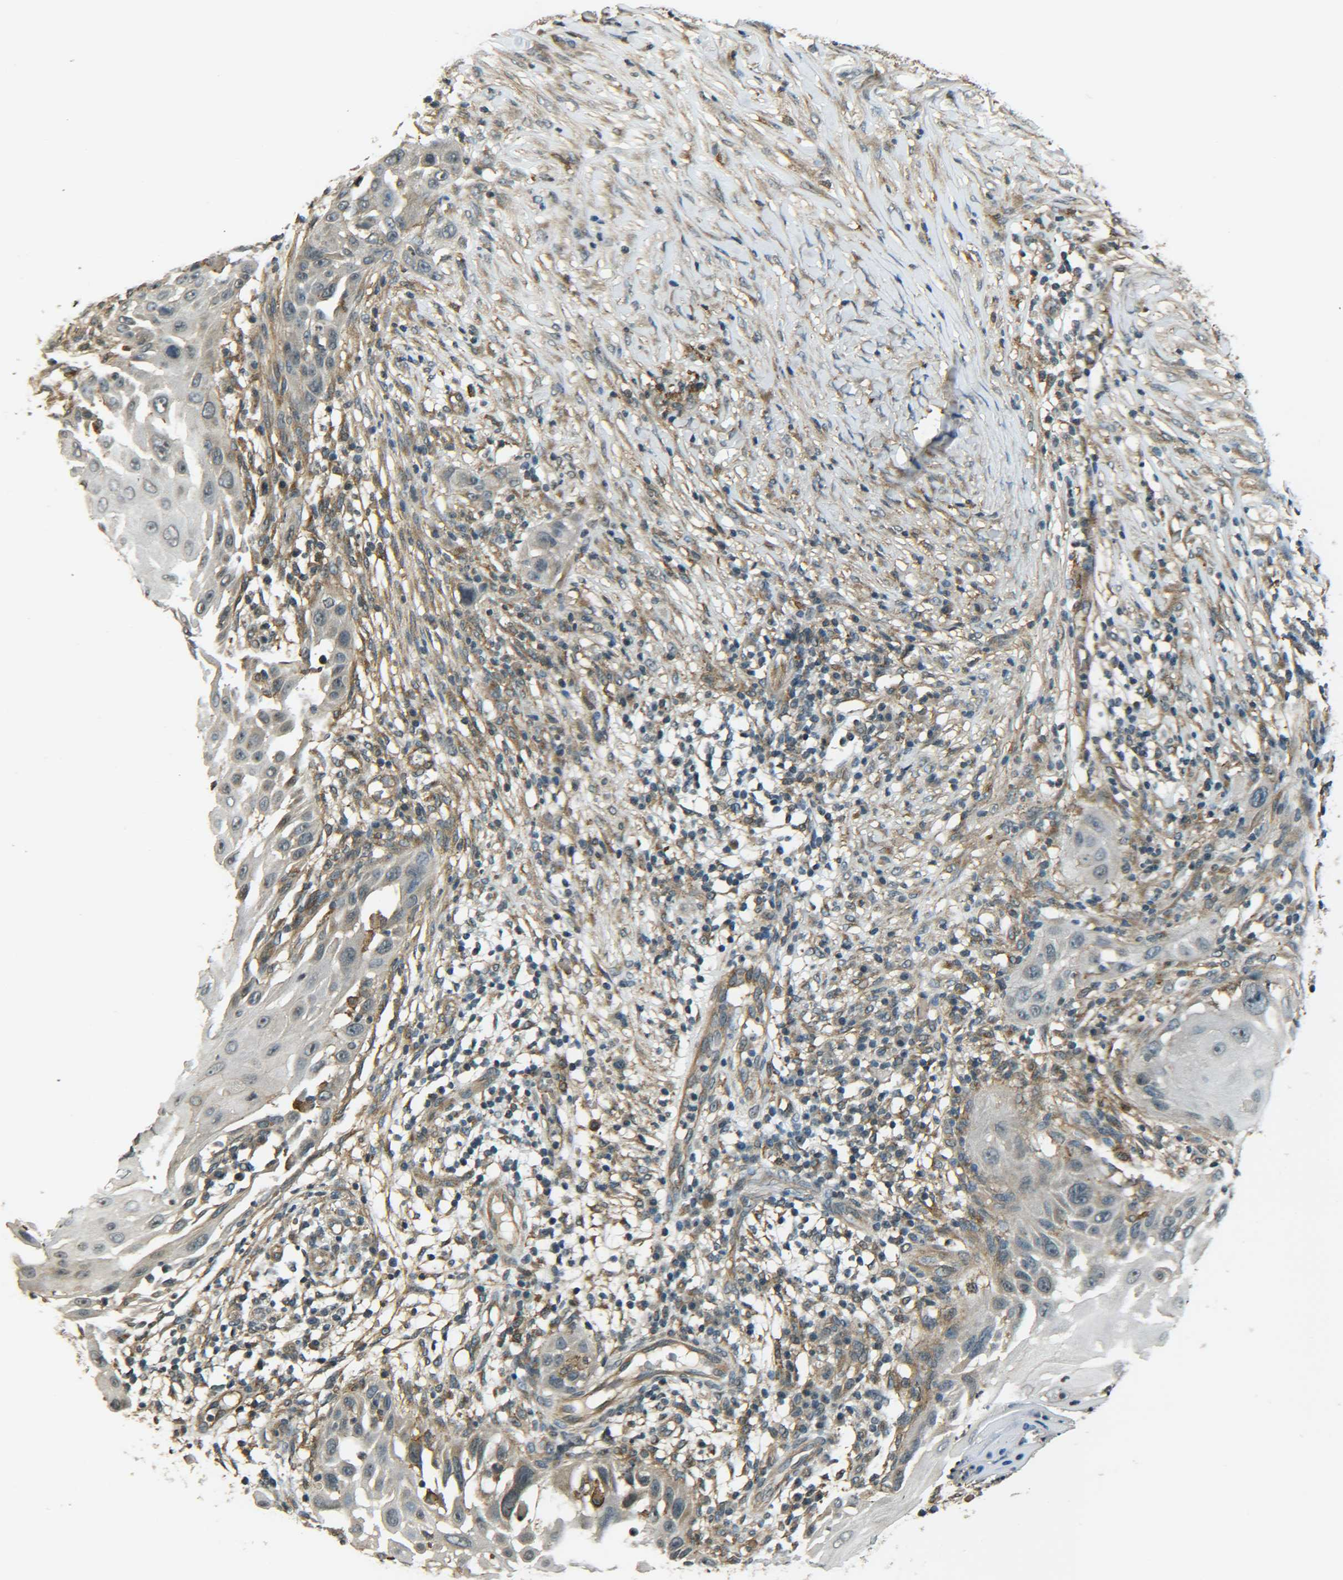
{"staining": {"intensity": "weak", "quantity": "<25%", "location": "cytoplasmic/membranous"}, "tissue": "skin cancer", "cell_type": "Tumor cells", "image_type": "cancer", "snomed": [{"axis": "morphology", "description": "Squamous cell carcinoma, NOS"}, {"axis": "topography", "description": "Skin"}], "caption": "Tumor cells show no significant protein expression in squamous cell carcinoma (skin). The staining is performed using DAB (3,3'-diaminobenzidine) brown chromogen with nuclei counter-stained in using hematoxylin.", "gene": "DAB2", "patient": {"sex": "female", "age": 44}}